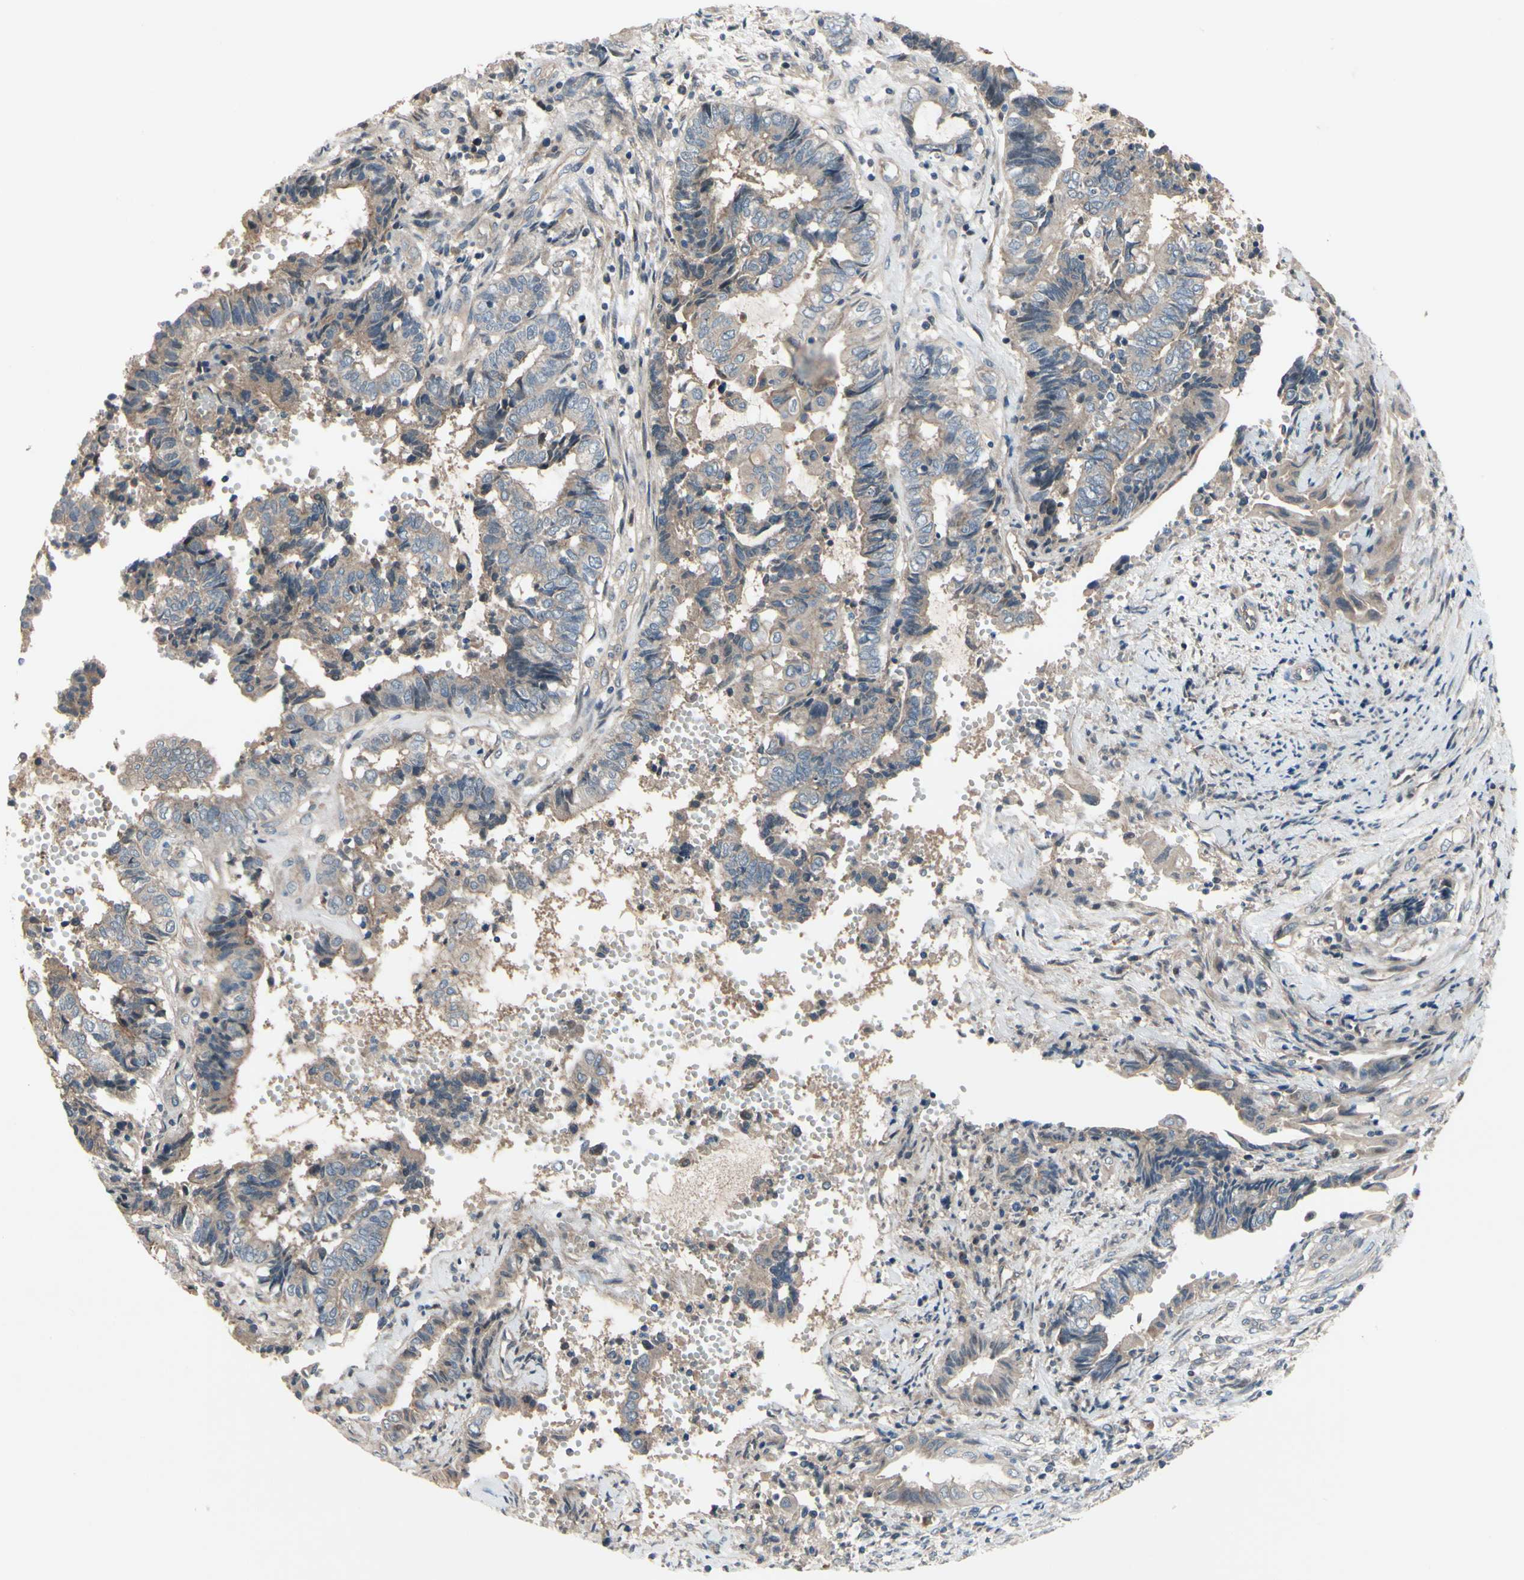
{"staining": {"intensity": "weak", "quantity": ">75%", "location": "cytoplasmic/membranous"}, "tissue": "endometrial cancer", "cell_type": "Tumor cells", "image_type": "cancer", "snomed": [{"axis": "morphology", "description": "Adenocarcinoma, NOS"}, {"axis": "topography", "description": "Uterus"}, {"axis": "topography", "description": "Endometrium"}], "caption": "Human endometrial cancer stained with a brown dye displays weak cytoplasmic/membranous positive positivity in about >75% of tumor cells.", "gene": "ICAM5", "patient": {"sex": "female", "age": 70}}